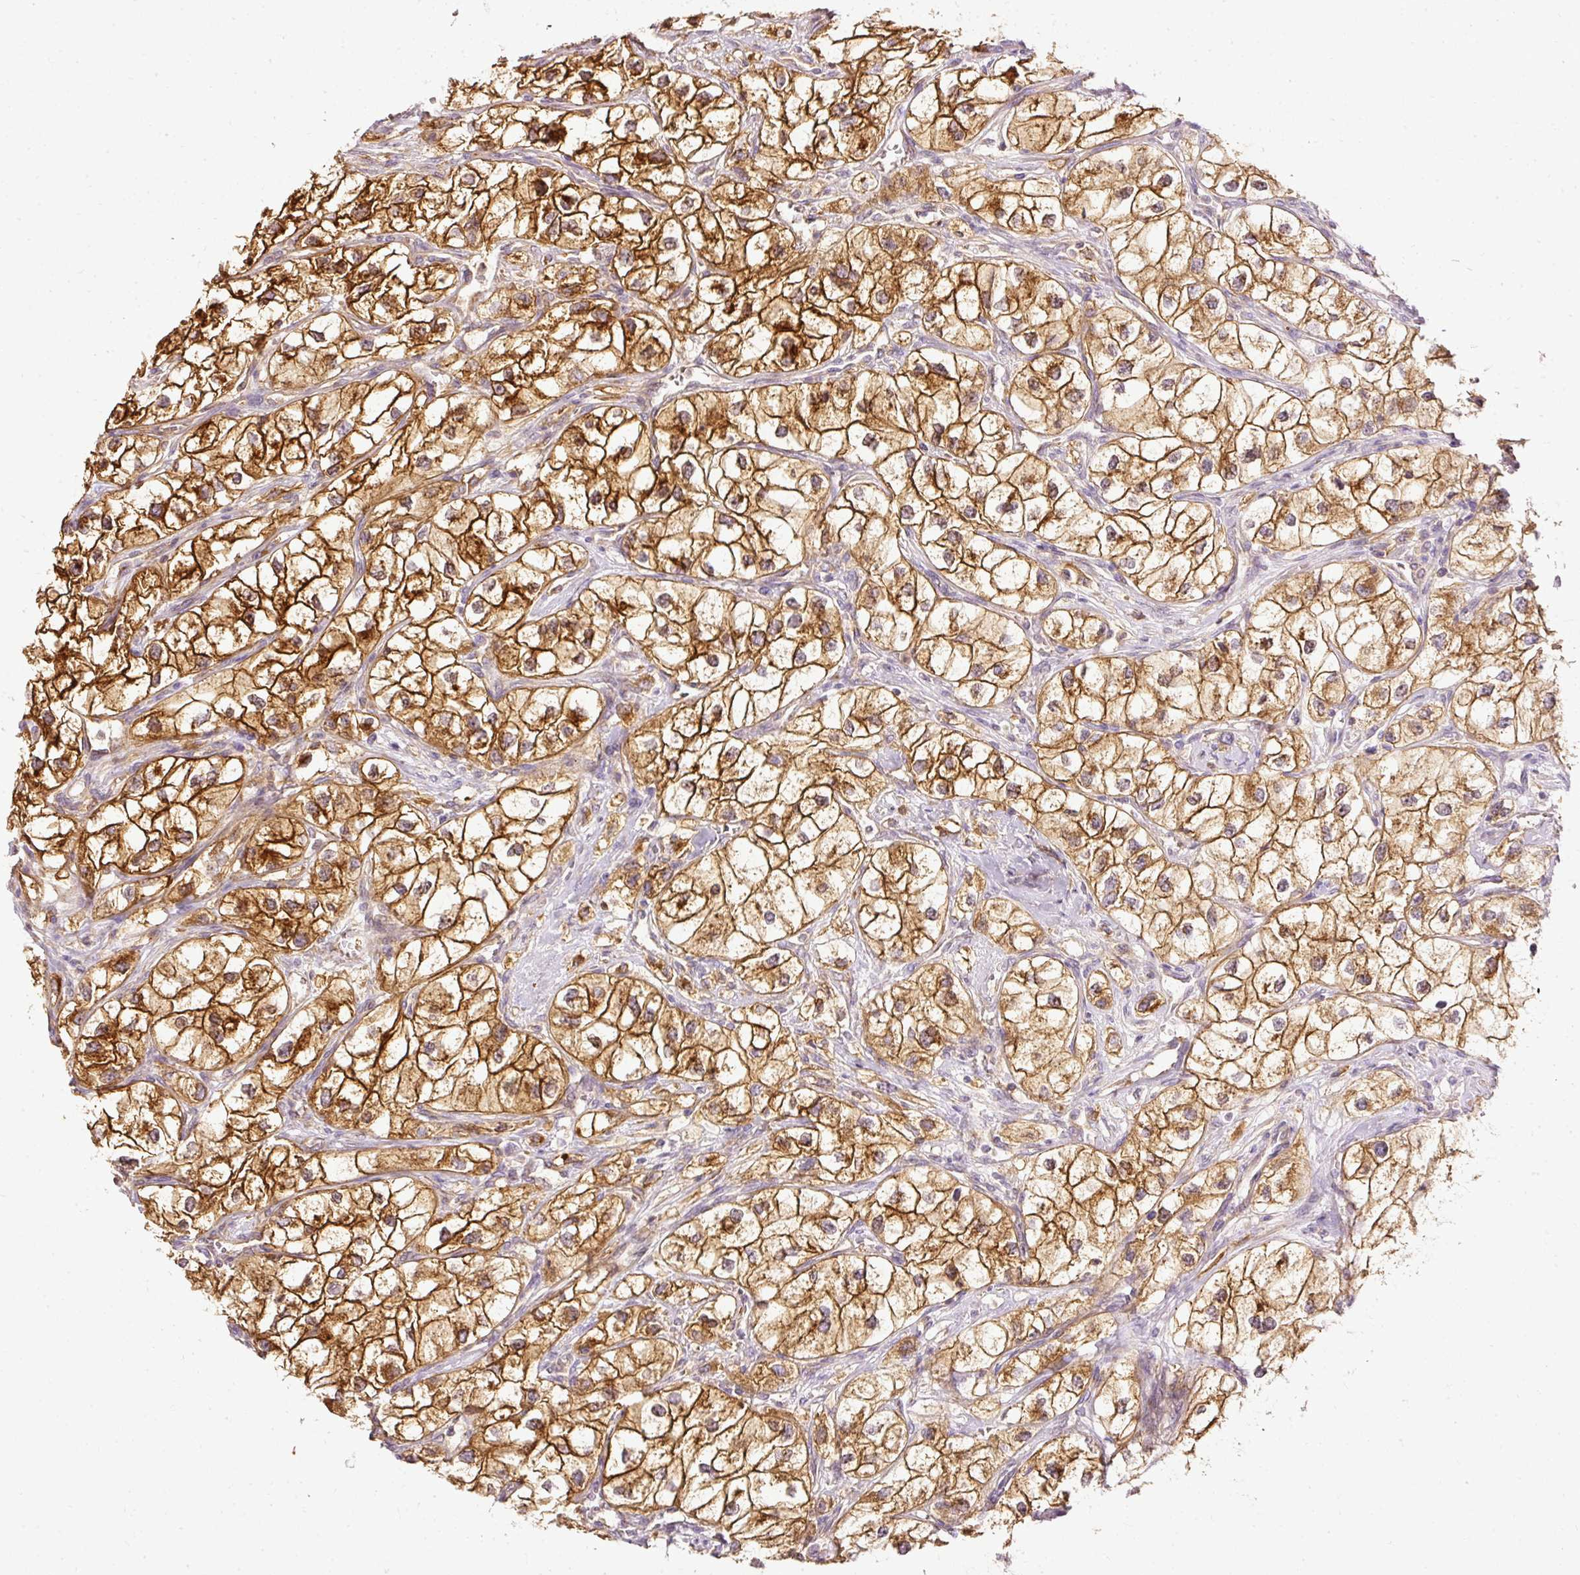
{"staining": {"intensity": "strong", "quantity": ">75%", "location": "cytoplasmic/membranous"}, "tissue": "renal cancer", "cell_type": "Tumor cells", "image_type": "cancer", "snomed": [{"axis": "morphology", "description": "Adenocarcinoma, NOS"}, {"axis": "topography", "description": "Kidney"}], "caption": "An immunohistochemistry (IHC) micrograph of neoplastic tissue is shown. Protein staining in brown labels strong cytoplasmic/membranous positivity in renal cancer within tumor cells.", "gene": "ARMH3", "patient": {"sex": "male", "age": 59}}